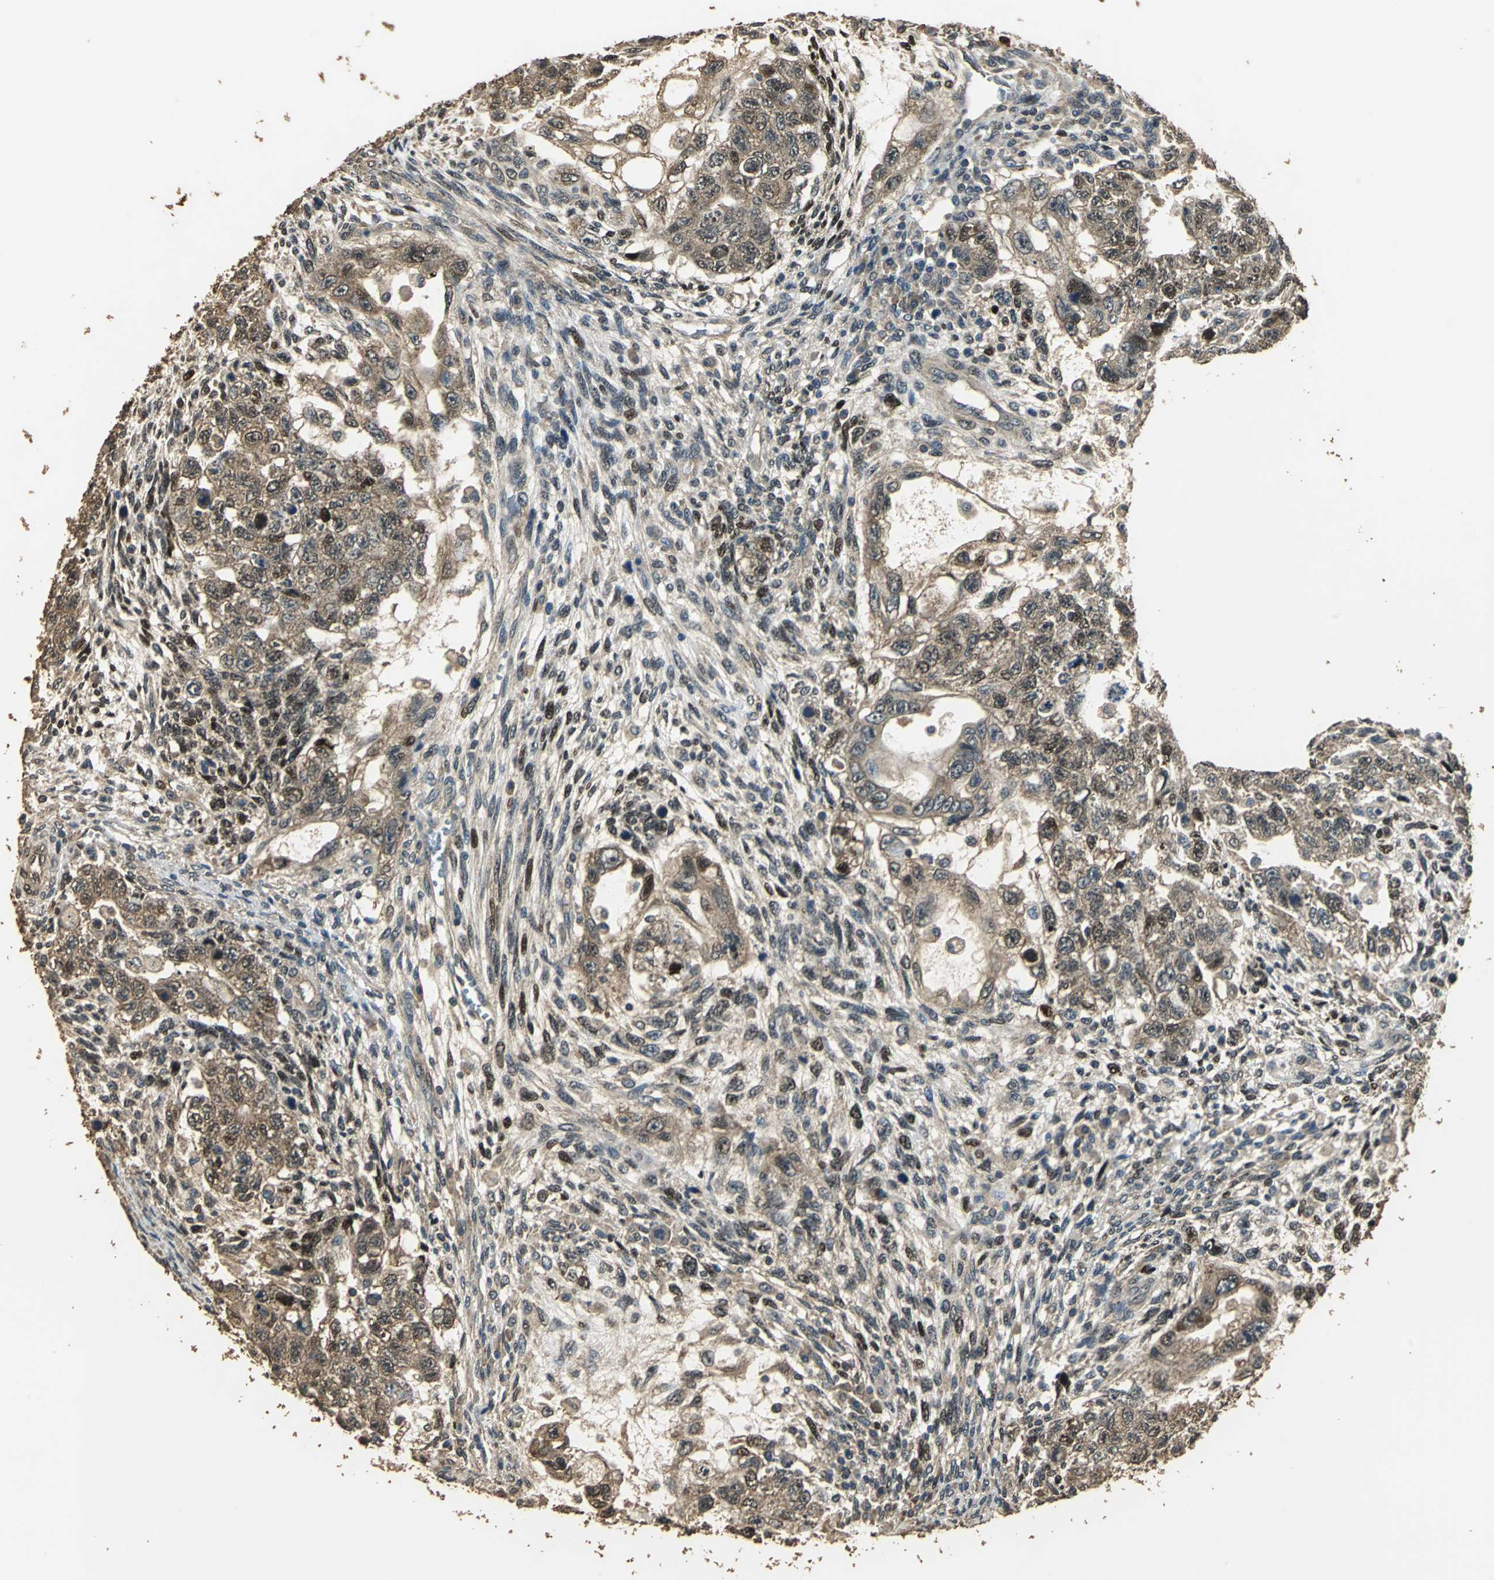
{"staining": {"intensity": "moderate", "quantity": ">75%", "location": "cytoplasmic/membranous,nuclear"}, "tissue": "testis cancer", "cell_type": "Tumor cells", "image_type": "cancer", "snomed": [{"axis": "morphology", "description": "Normal tissue, NOS"}, {"axis": "morphology", "description": "Carcinoma, Embryonal, NOS"}, {"axis": "topography", "description": "Testis"}], "caption": "Immunohistochemical staining of testis cancer reveals medium levels of moderate cytoplasmic/membranous and nuclear expression in approximately >75% of tumor cells.", "gene": "TMPRSS4", "patient": {"sex": "male", "age": 36}}